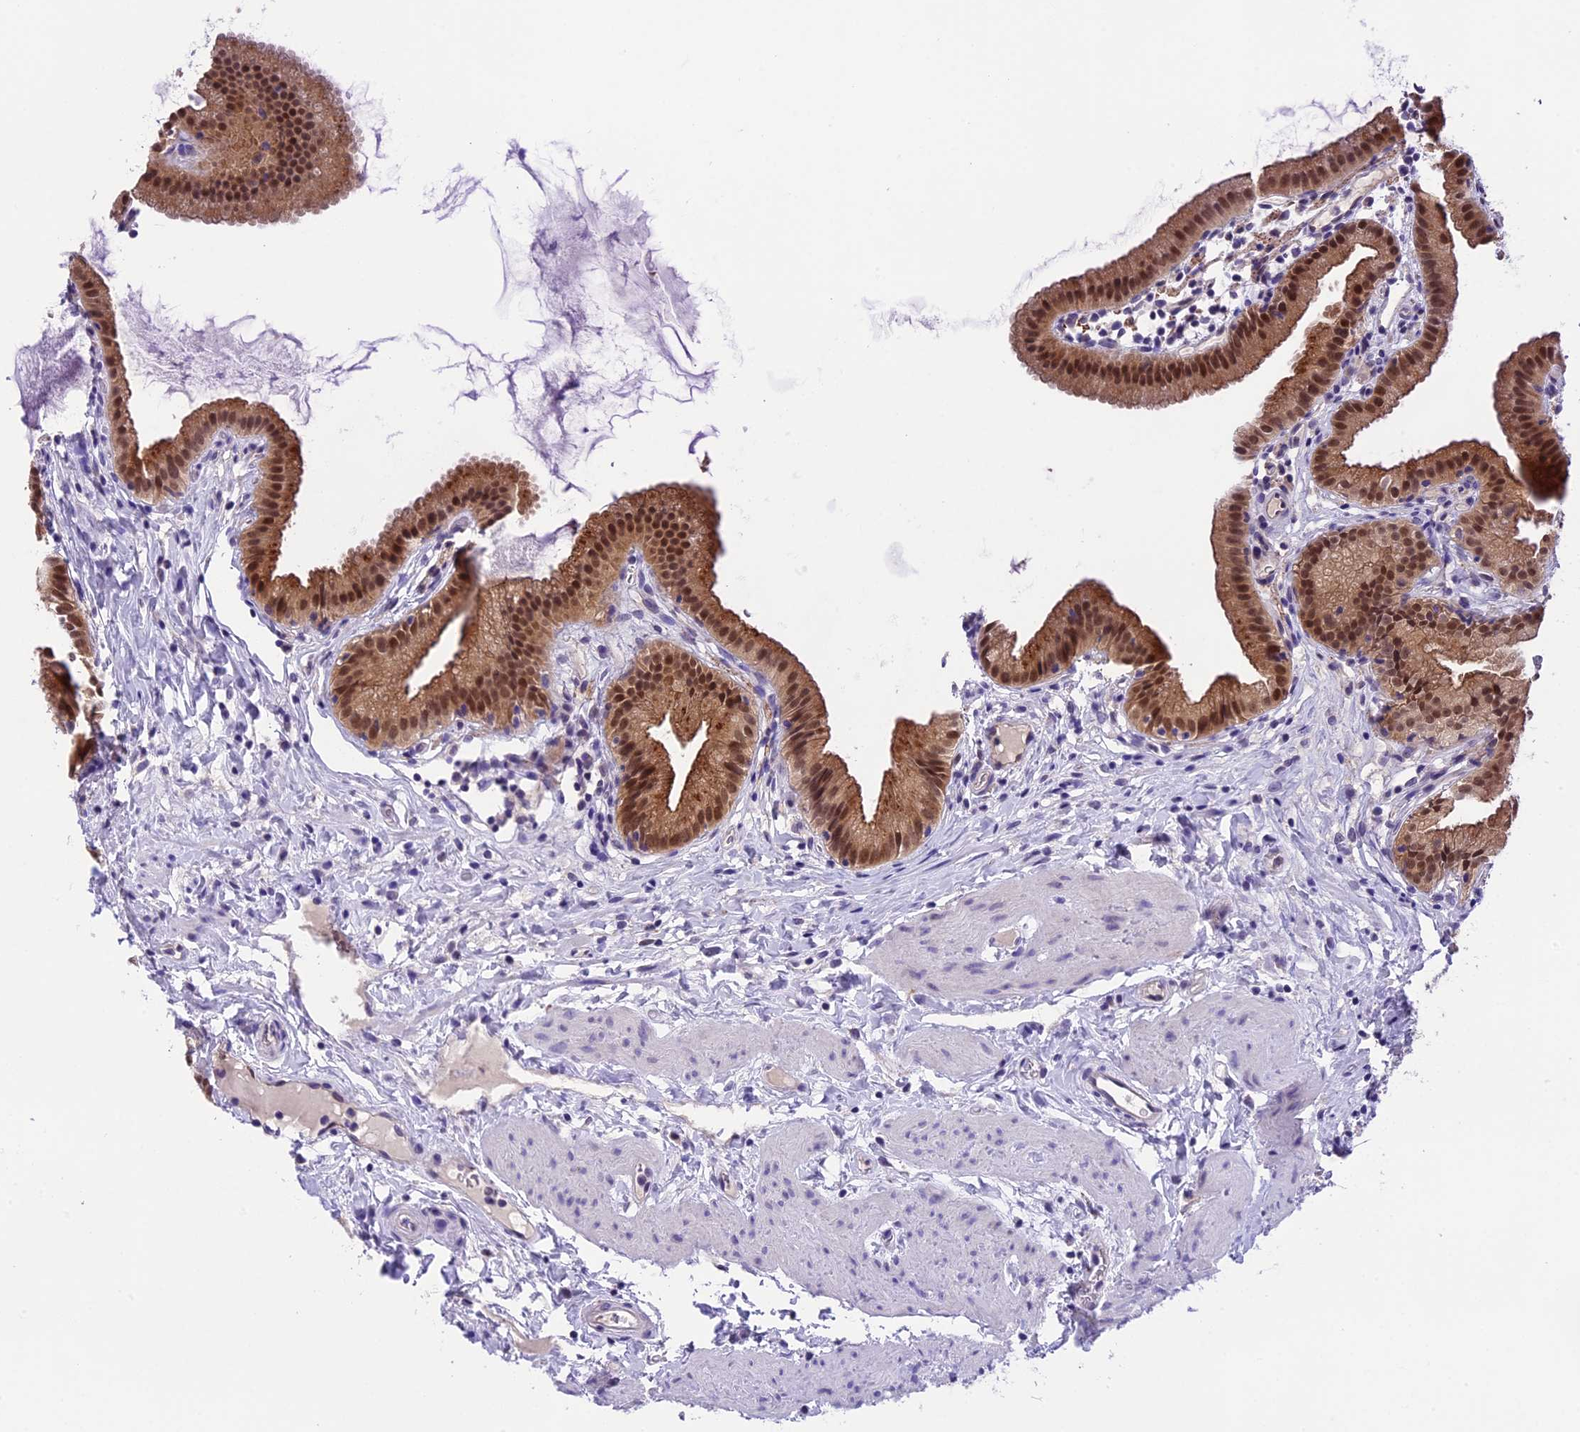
{"staining": {"intensity": "moderate", "quantity": ">75%", "location": "cytoplasmic/membranous,nuclear"}, "tissue": "gallbladder", "cell_type": "Glandular cells", "image_type": "normal", "snomed": [{"axis": "morphology", "description": "Normal tissue, NOS"}, {"axis": "topography", "description": "Gallbladder"}], "caption": "High-power microscopy captured an IHC photomicrograph of unremarkable gallbladder, revealing moderate cytoplasmic/membranous,nuclear positivity in about >75% of glandular cells. Immunohistochemistry (ihc) stains the protein of interest in brown and the nuclei are stained blue.", "gene": "PRR15", "patient": {"sex": "female", "age": 46}}